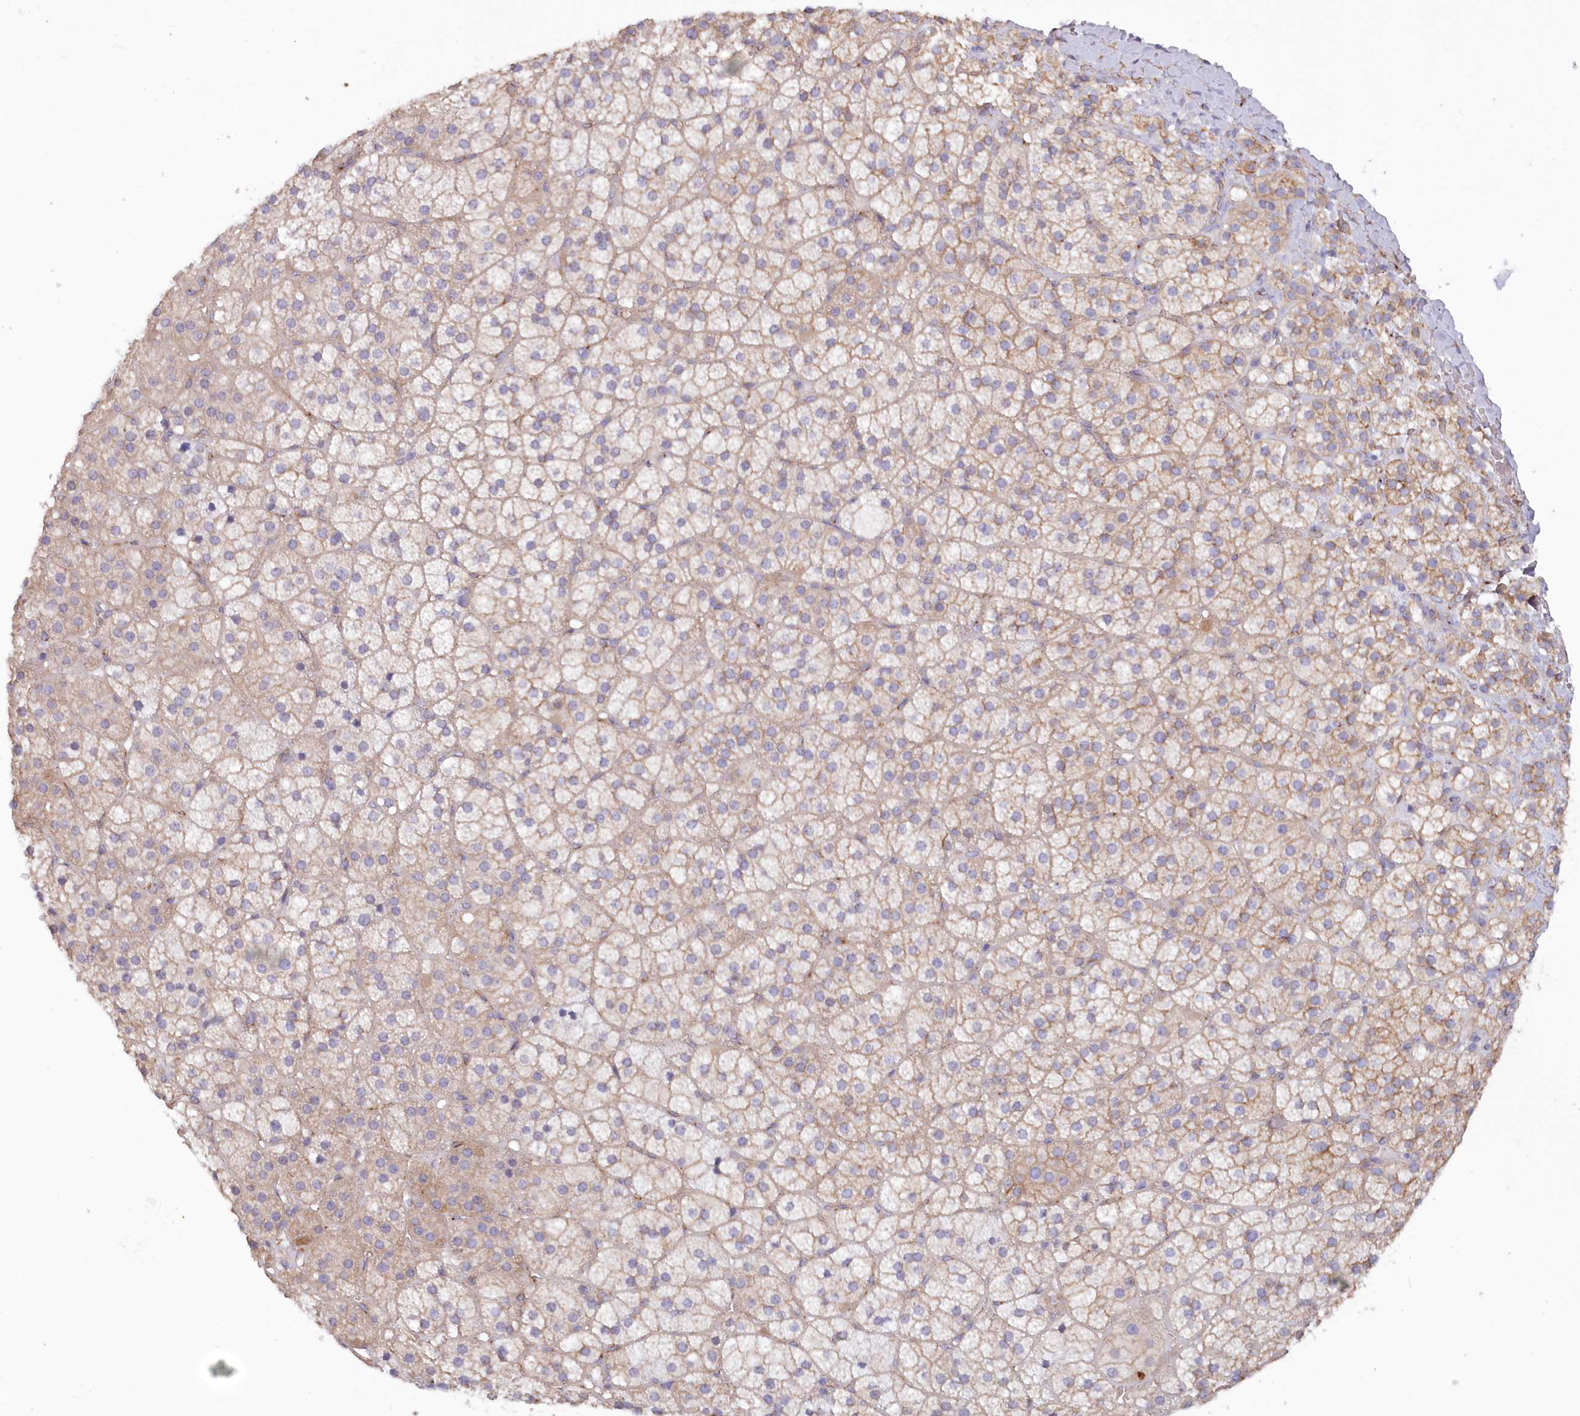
{"staining": {"intensity": "strong", "quantity": "<25%", "location": "cytoplasmic/membranous"}, "tissue": "adrenal gland", "cell_type": "Glandular cells", "image_type": "normal", "snomed": [{"axis": "morphology", "description": "Normal tissue, NOS"}, {"axis": "topography", "description": "Adrenal gland"}], "caption": "Adrenal gland stained with IHC reveals strong cytoplasmic/membranous expression in about <25% of glandular cells.", "gene": "RAB11FIP5", "patient": {"sex": "female", "age": 44}}